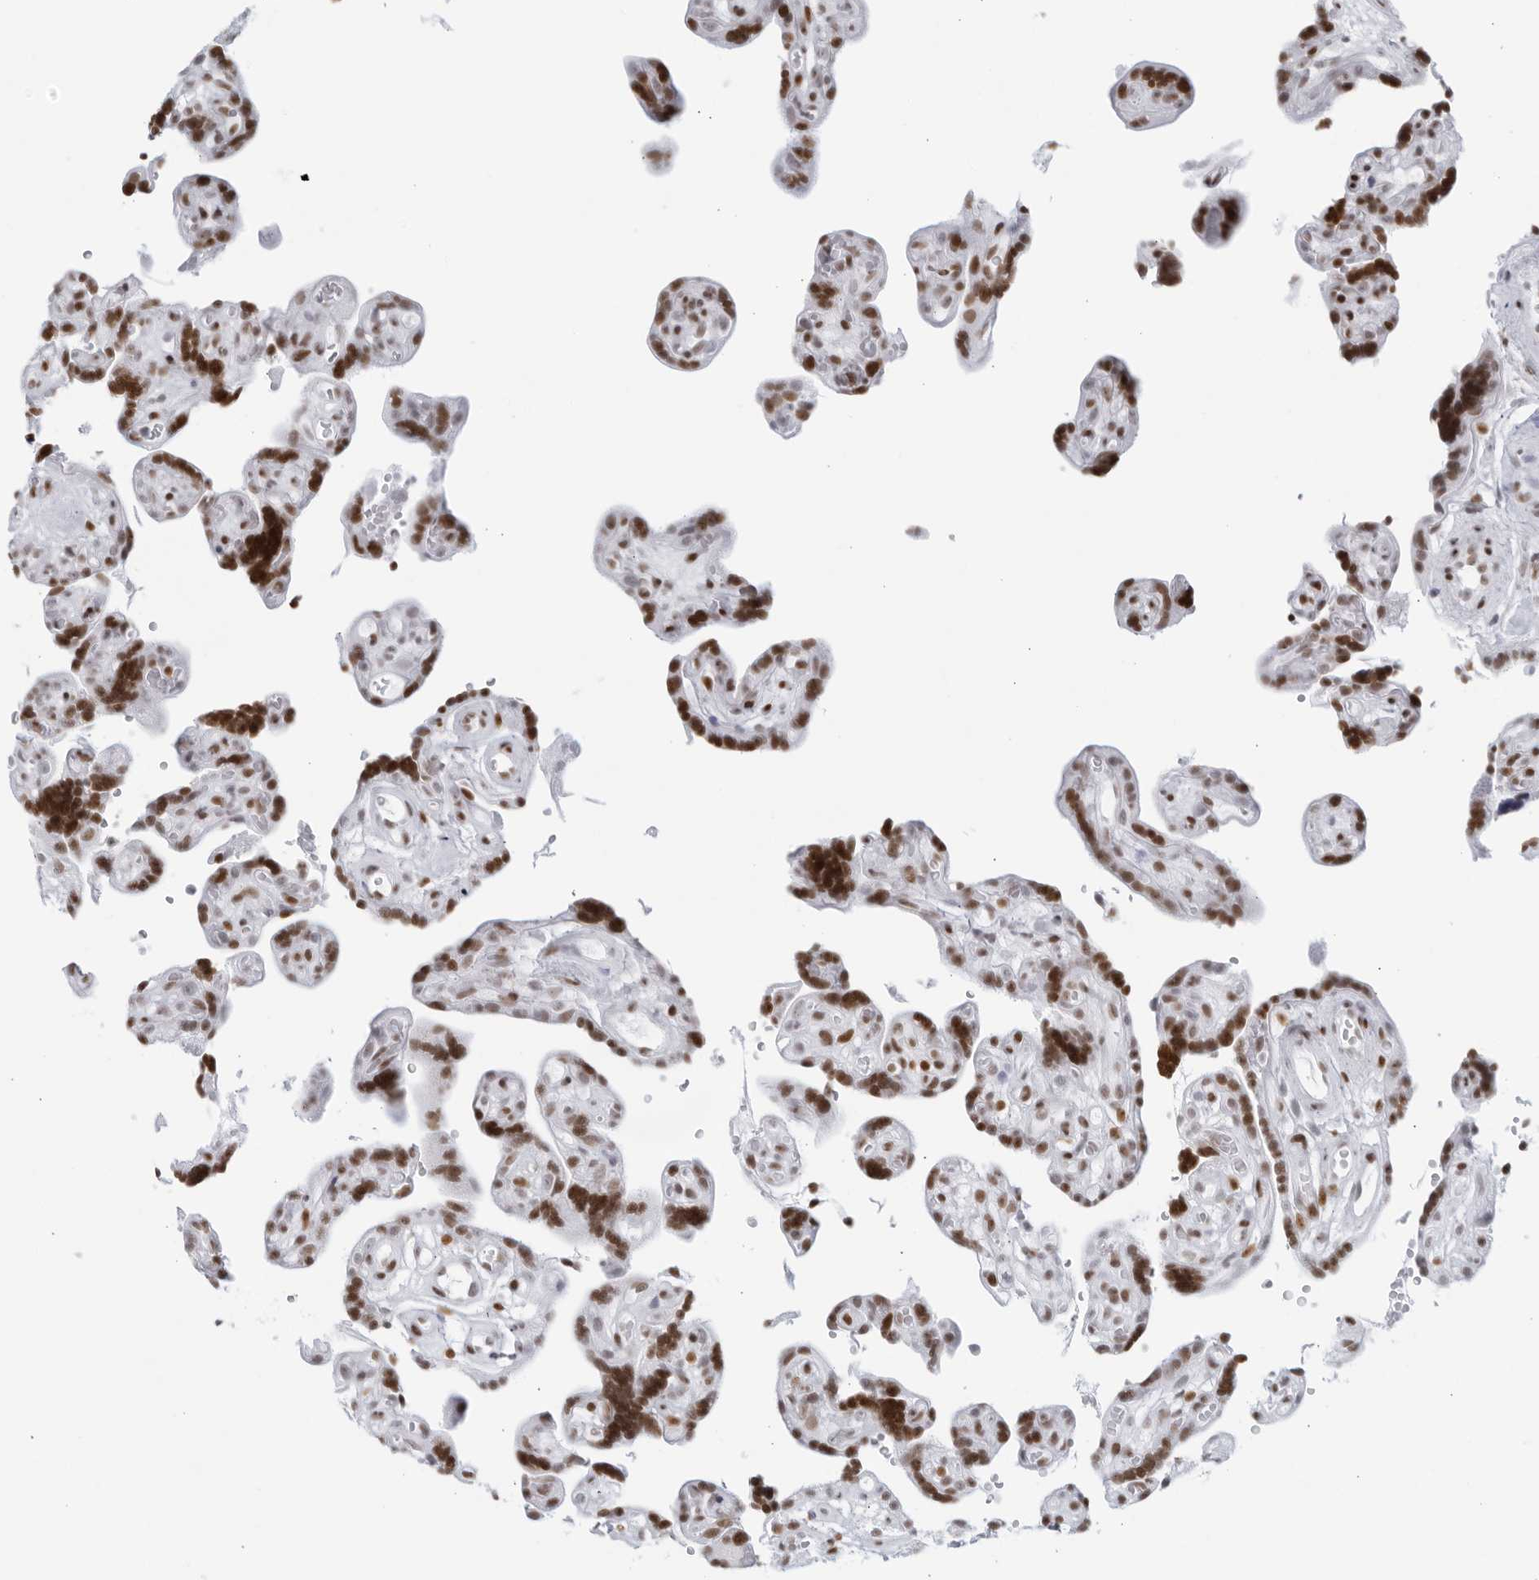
{"staining": {"intensity": "strong", "quantity": ">75%", "location": "cytoplasmic/membranous,nuclear"}, "tissue": "placenta", "cell_type": "Decidual cells", "image_type": "normal", "snomed": [{"axis": "morphology", "description": "Normal tissue, NOS"}, {"axis": "topography", "description": "Placenta"}], "caption": "The histopathology image shows staining of normal placenta, revealing strong cytoplasmic/membranous,nuclear protein staining (brown color) within decidual cells. (brown staining indicates protein expression, while blue staining denotes nuclei).", "gene": "HP1BP3", "patient": {"sex": "female", "age": 30}}